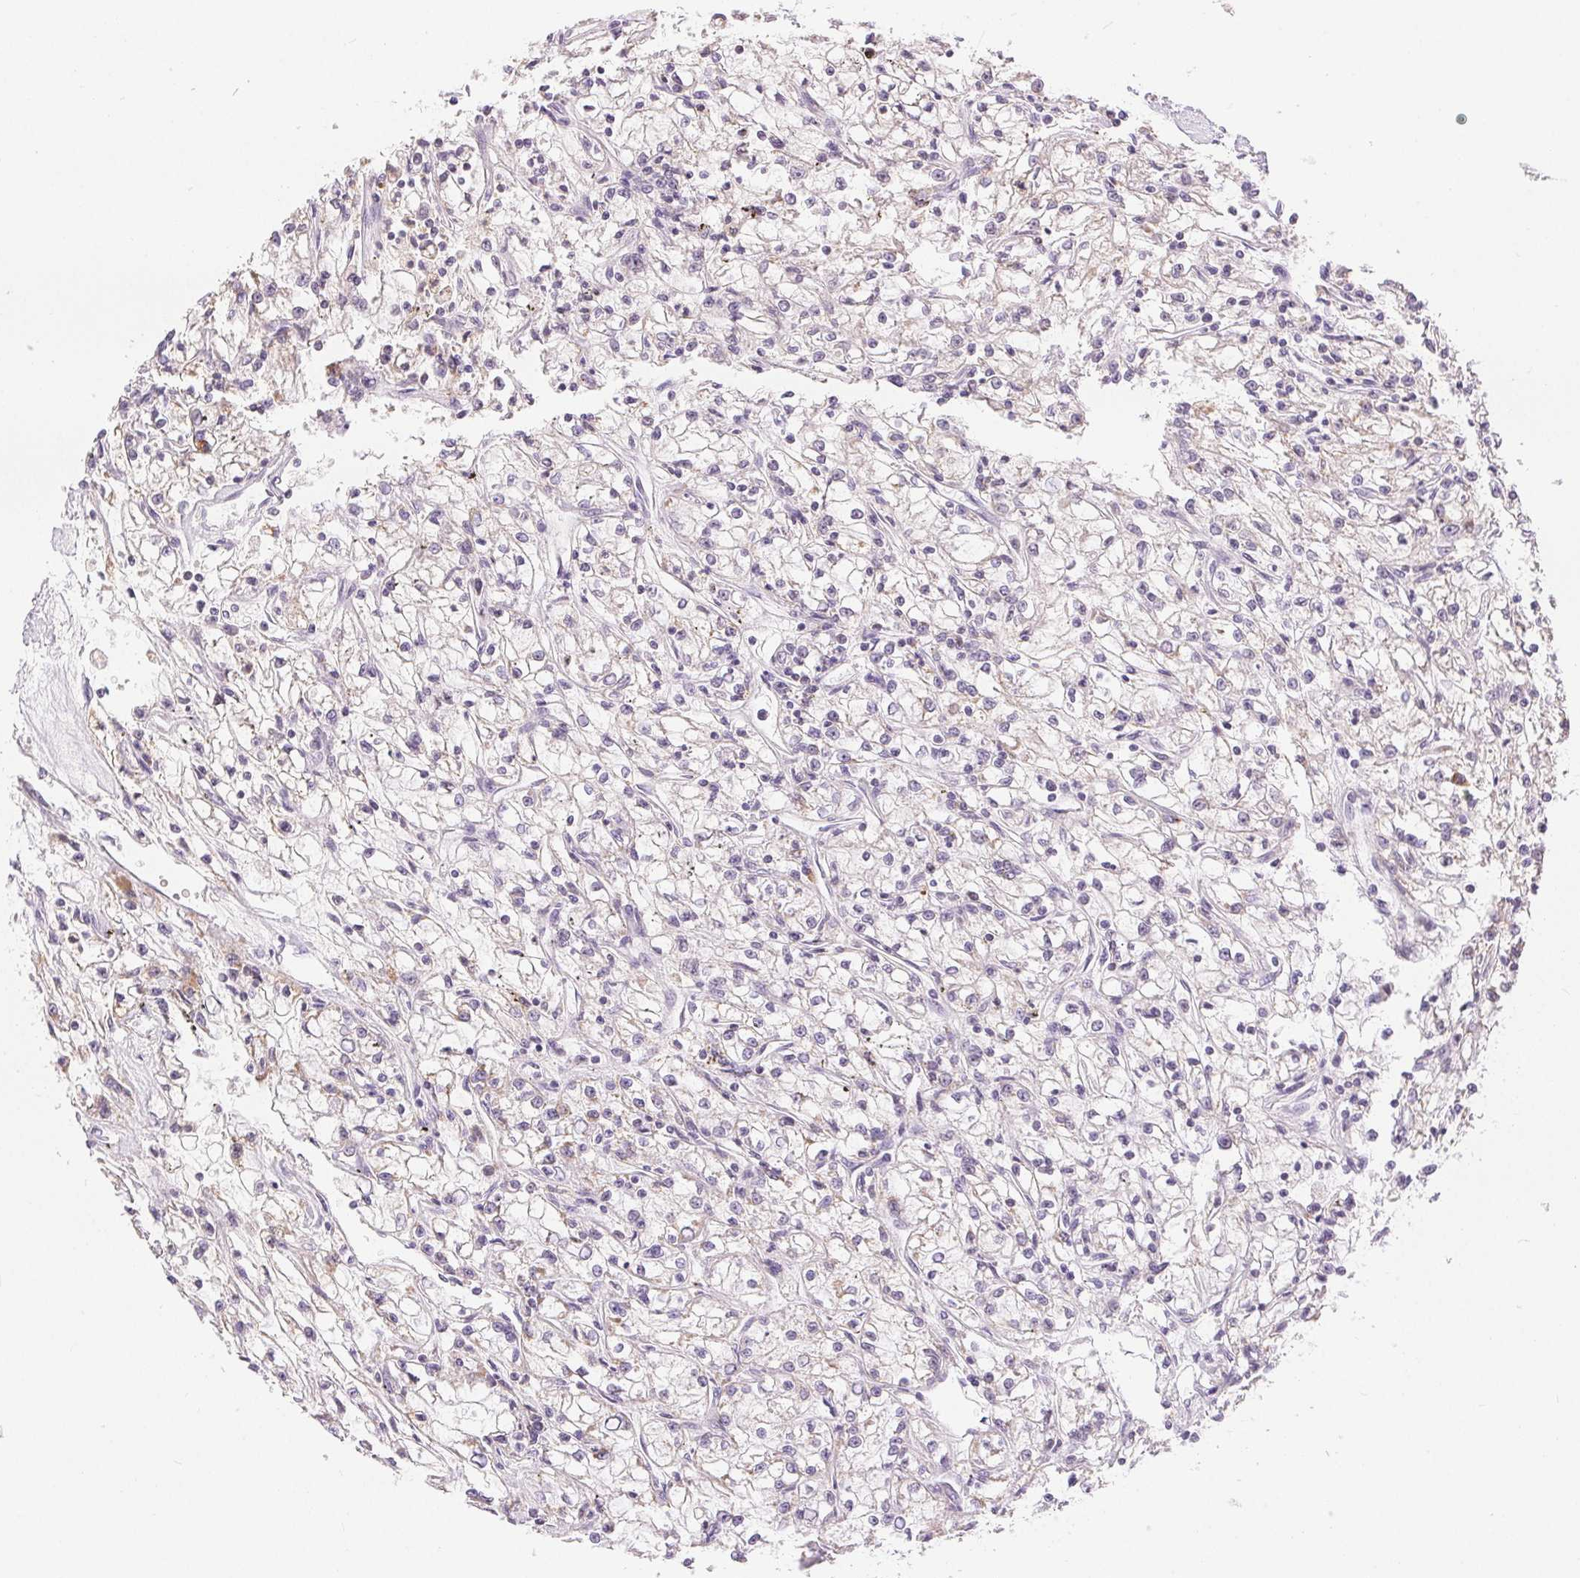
{"staining": {"intensity": "negative", "quantity": "none", "location": "none"}, "tissue": "renal cancer", "cell_type": "Tumor cells", "image_type": "cancer", "snomed": [{"axis": "morphology", "description": "Adenocarcinoma, NOS"}, {"axis": "topography", "description": "Kidney"}], "caption": "An image of adenocarcinoma (renal) stained for a protein exhibits no brown staining in tumor cells. (IHC, brightfield microscopy, high magnification).", "gene": "POU2F2", "patient": {"sex": "female", "age": 59}}